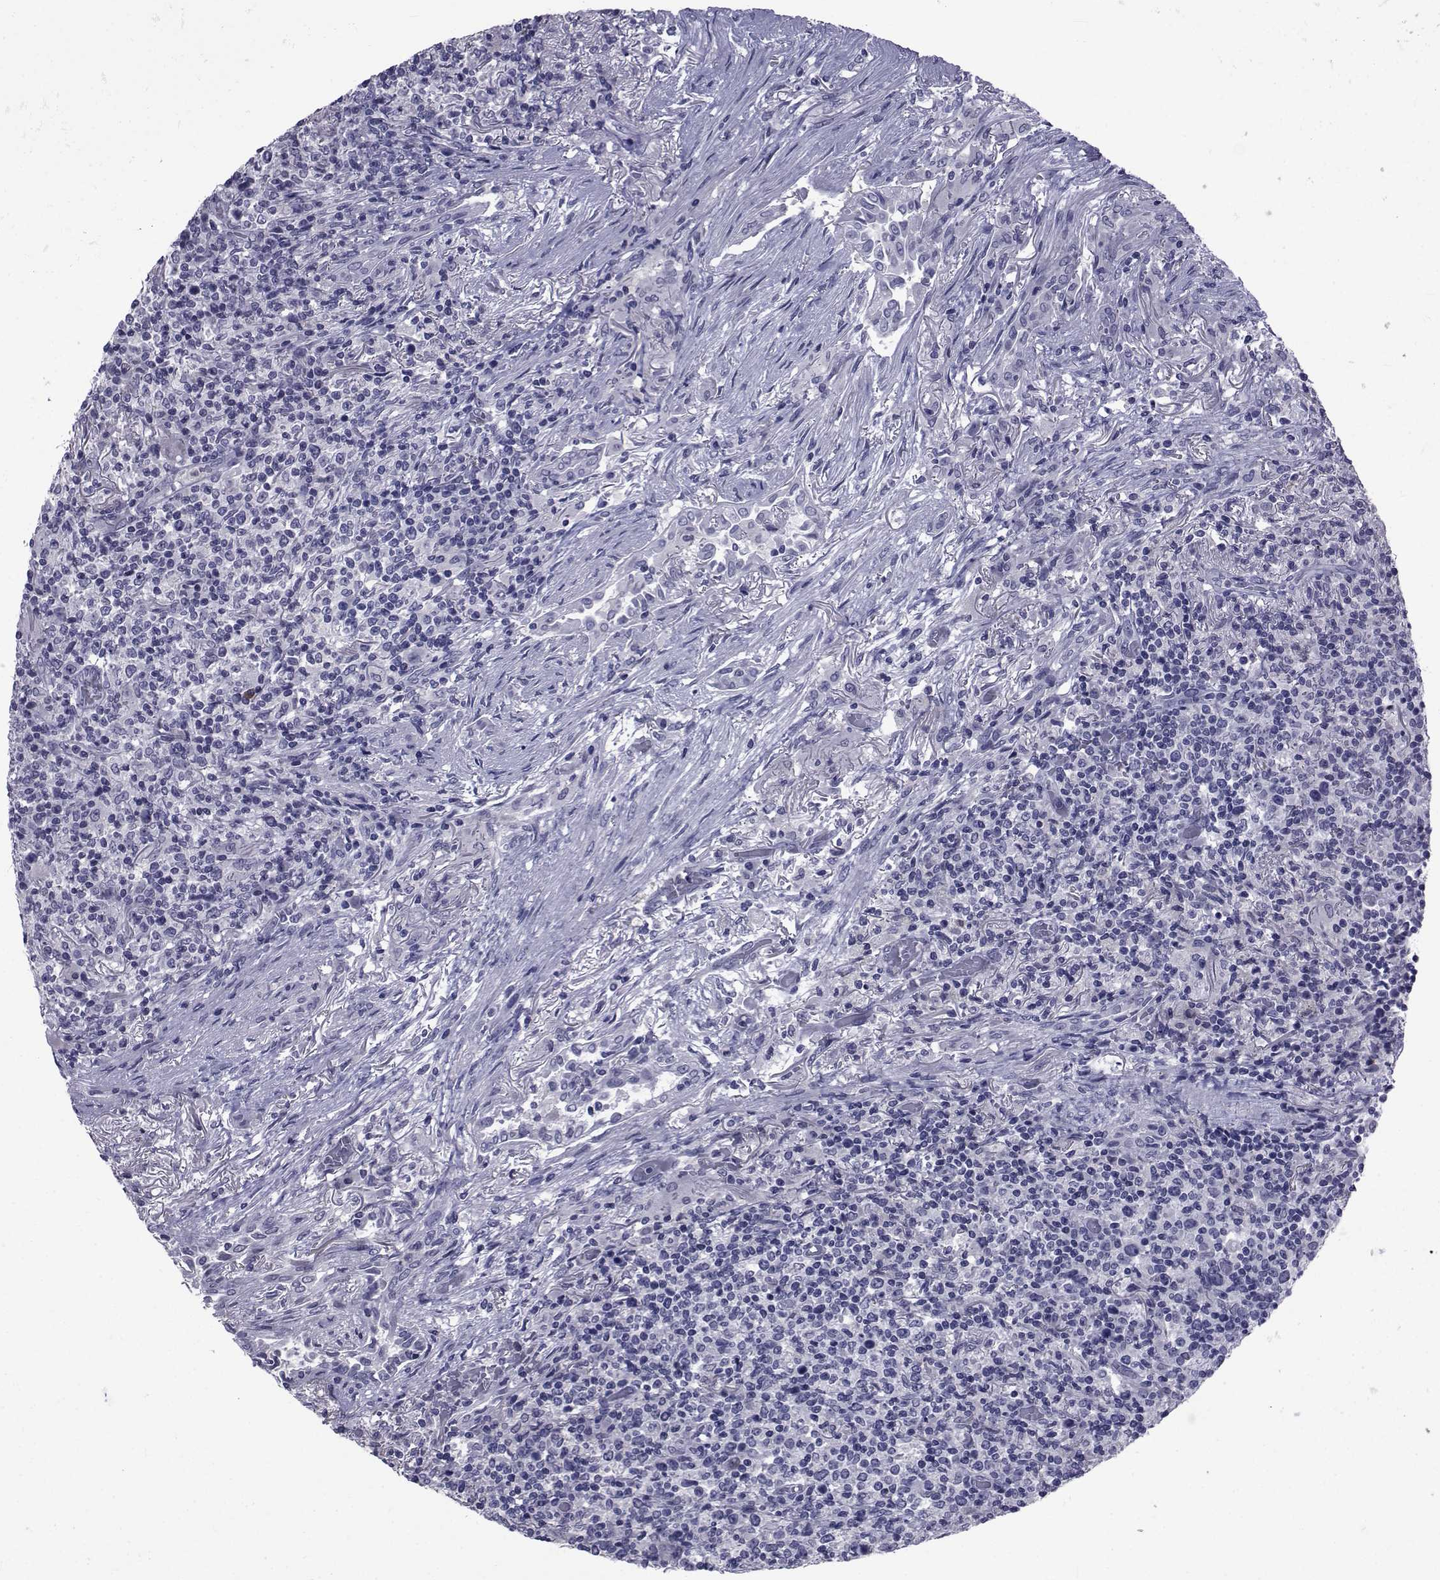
{"staining": {"intensity": "negative", "quantity": "none", "location": "none"}, "tissue": "lymphoma", "cell_type": "Tumor cells", "image_type": "cancer", "snomed": [{"axis": "morphology", "description": "Malignant lymphoma, non-Hodgkin's type, High grade"}, {"axis": "topography", "description": "Lung"}], "caption": "Immunohistochemical staining of human malignant lymphoma, non-Hodgkin's type (high-grade) reveals no significant staining in tumor cells.", "gene": "SEMA5B", "patient": {"sex": "male", "age": 79}}